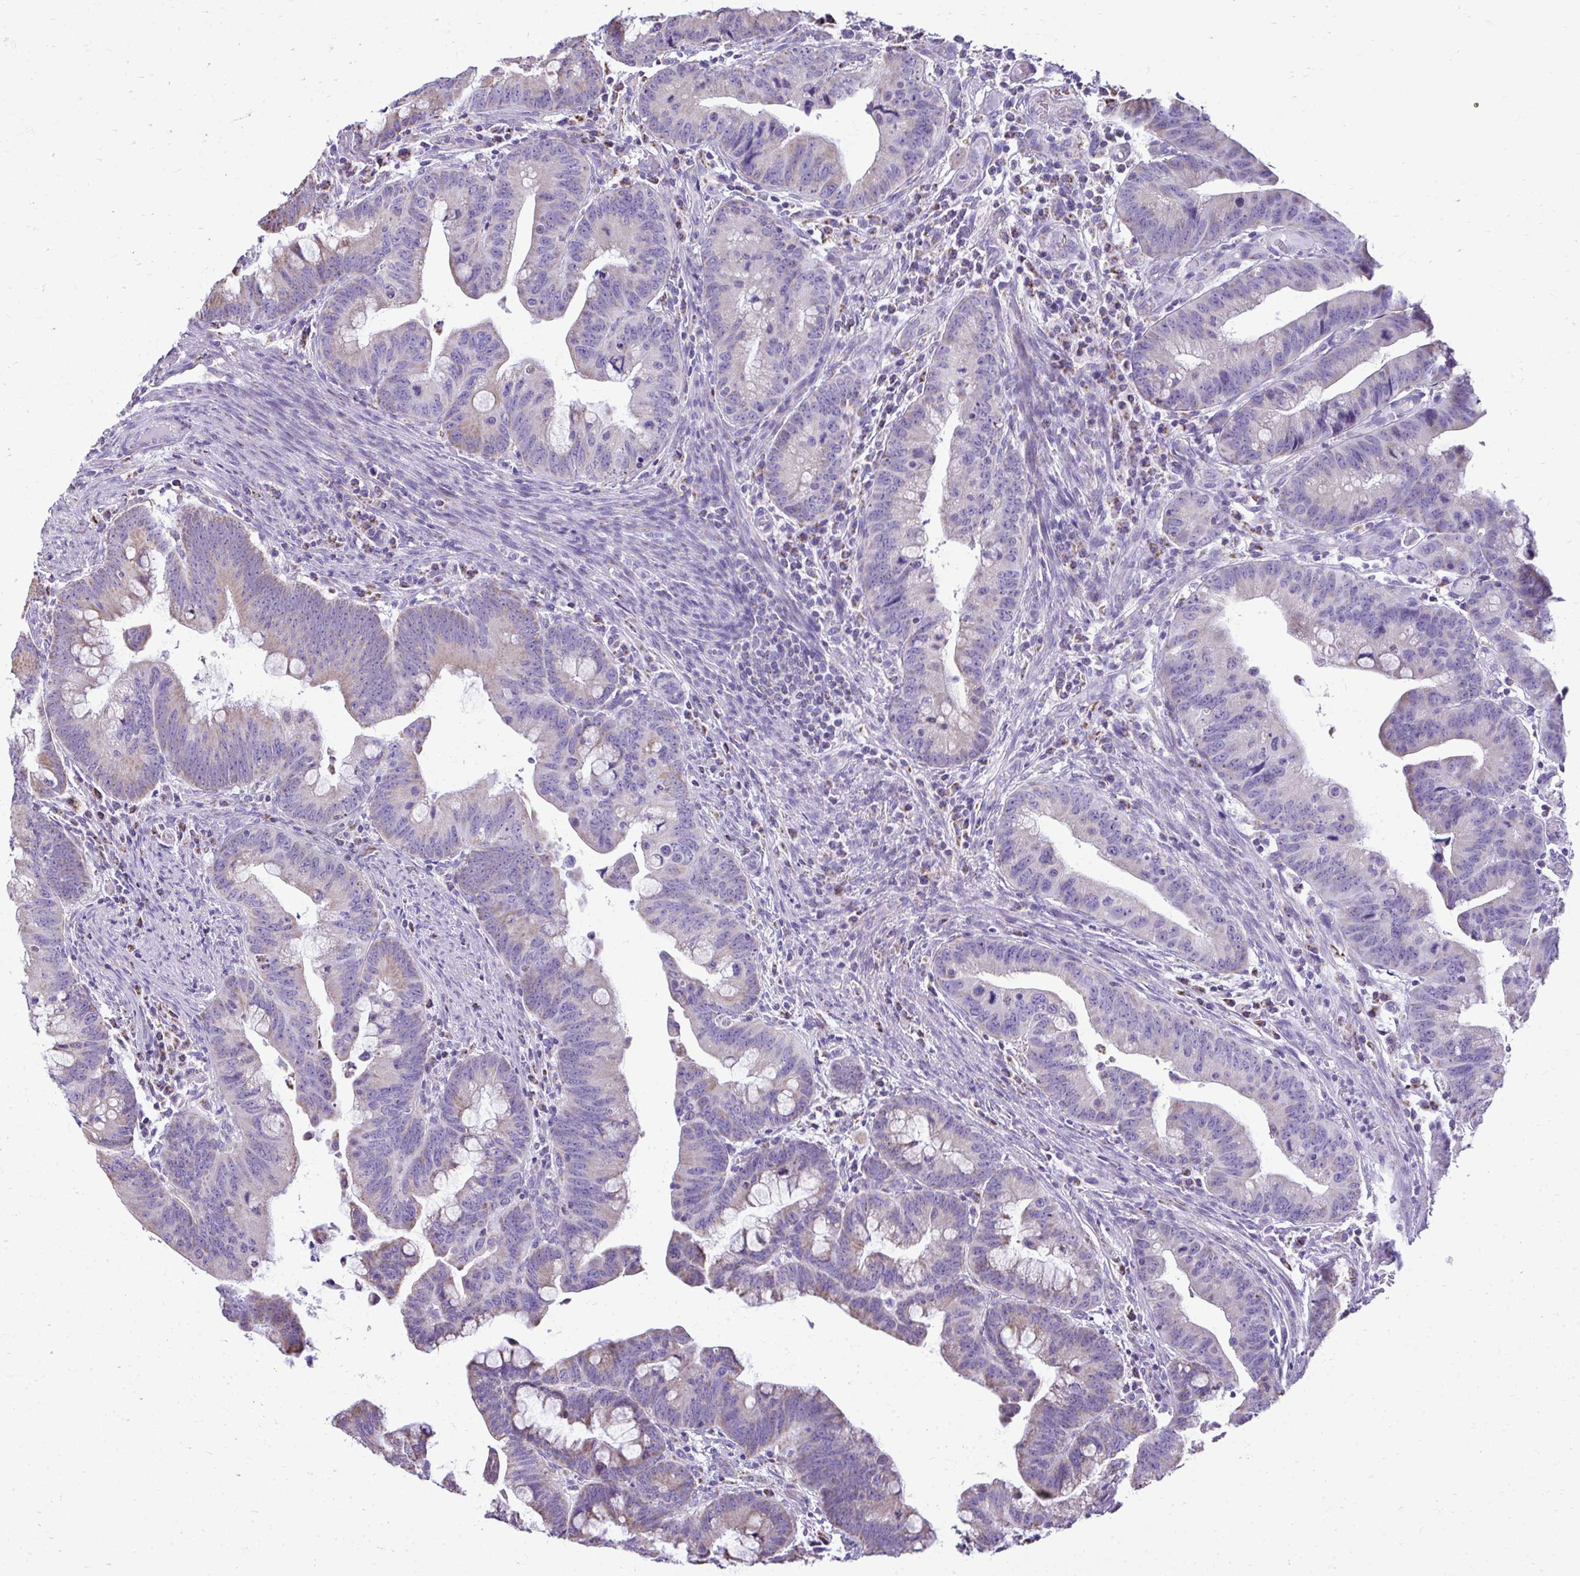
{"staining": {"intensity": "weak", "quantity": "25%-75%", "location": "cytoplasmic/membranous"}, "tissue": "colorectal cancer", "cell_type": "Tumor cells", "image_type": "cancer", "snomed": [{"axis": "morphology", "description": "Adenocarcinoma, NOS"}, {"axis": "topography", "description": "Colon"}], "caption": "The photomicrograph exhibits staining of colorectal cancer (adenocarcinoma), revealing weak cytoplasmic/membranous protein expression (brown color) within tumor cells.", "gene": "MPZL2", "patient": {"sex": "male", "age": 62}}